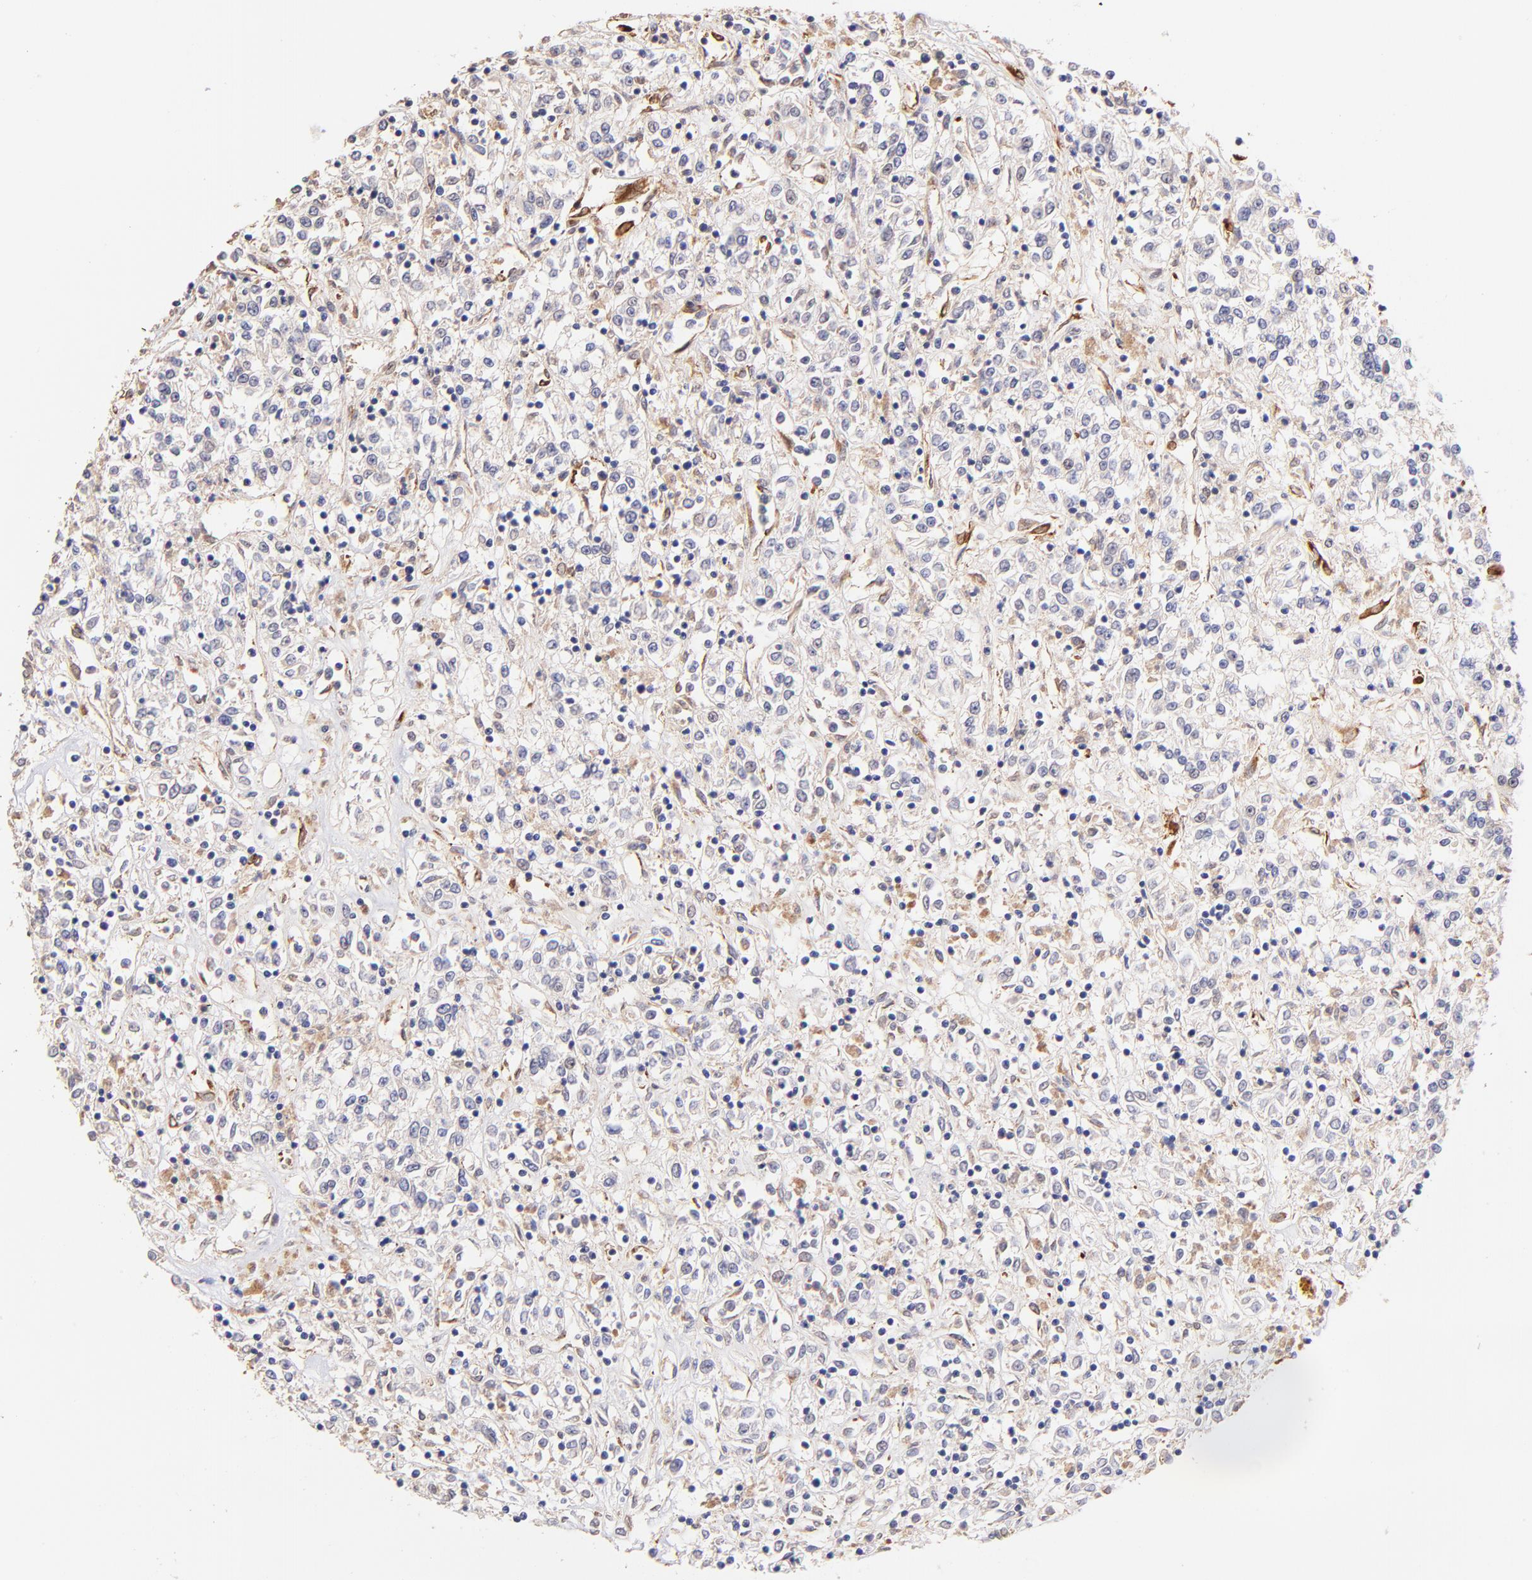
{"staining": {"intensity": "negative", "quantity": "none", "location": "none"}, "tissue": "renal cancer", "cell_type": "Tumor cells", "image_type": "cancer", "snomed": [{"axis": "morphology", "description": "Adenocarcinoma, NOS"}, {"axis": "topography", "description": "Kidney"}], "caption": "Tumor cells show no significant protein staining in renal adenocarcinoma.", "gene": "SPARC", "patient": {"sex": "female", "age": 76}}